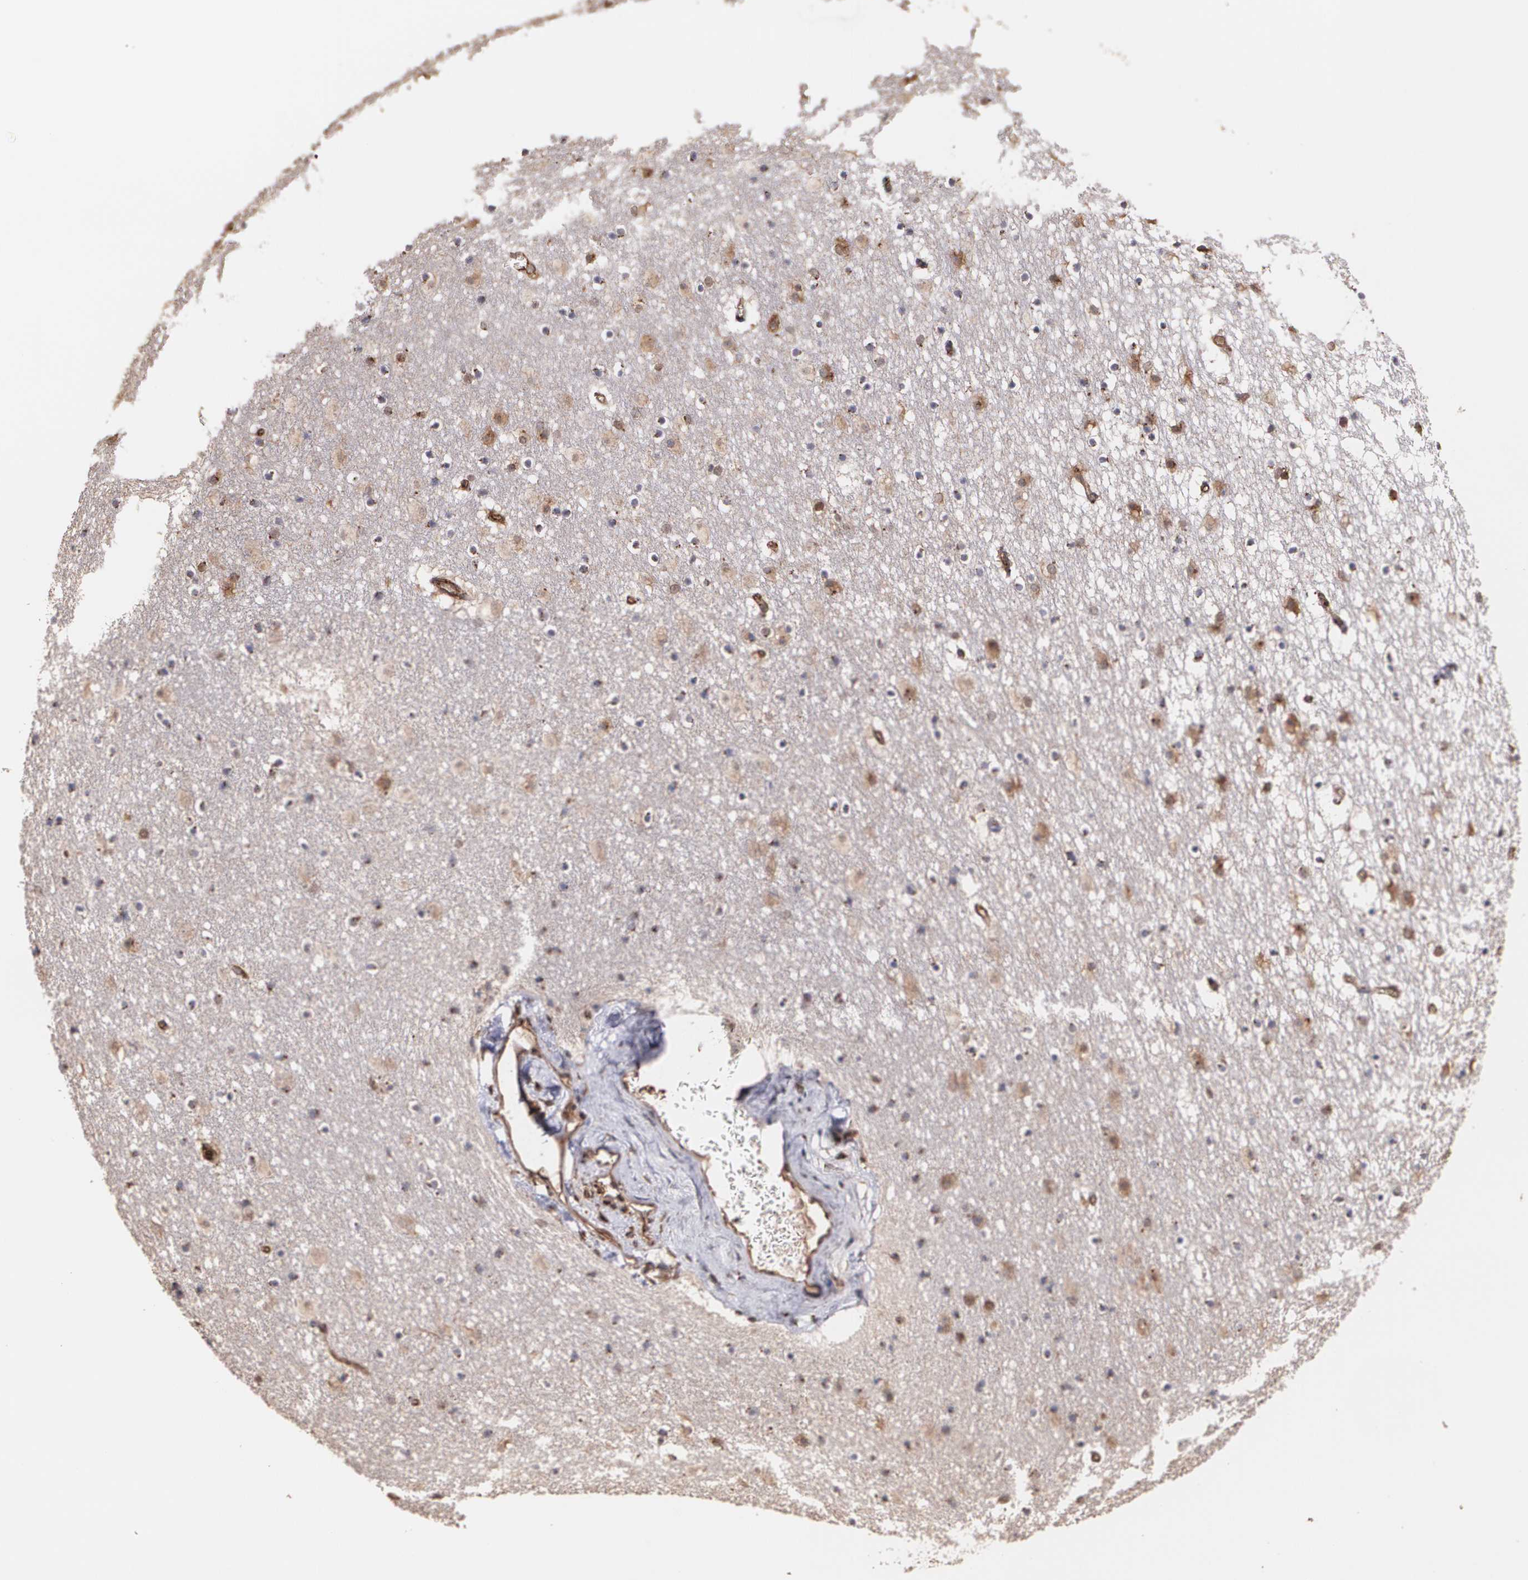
{"staining": {"intensity": "moderate", "quantity": "25%-75%", "location": "cytoplasmic/membranous"}, "tissue": "caudate", "cell_type": "Glial cells", "image_type": "normal", "snomed": [{"axis": "morphology", "description": "Normal tissue, NOS"}, {"axis": "topography", "description": "Lateral ventricle wall"}], "caption": "Protein expression analysis of benign human caudate reveals moderate cytoplasmic/membranous staining in approximately 25%-75% of glial cells. (DAB (3,3'-diaminobenzidine) IHC, brown staining for protein, blue staining for nuclei).", "gene": "TRIP11", "patient": {"sex": "male", "age": 45}}